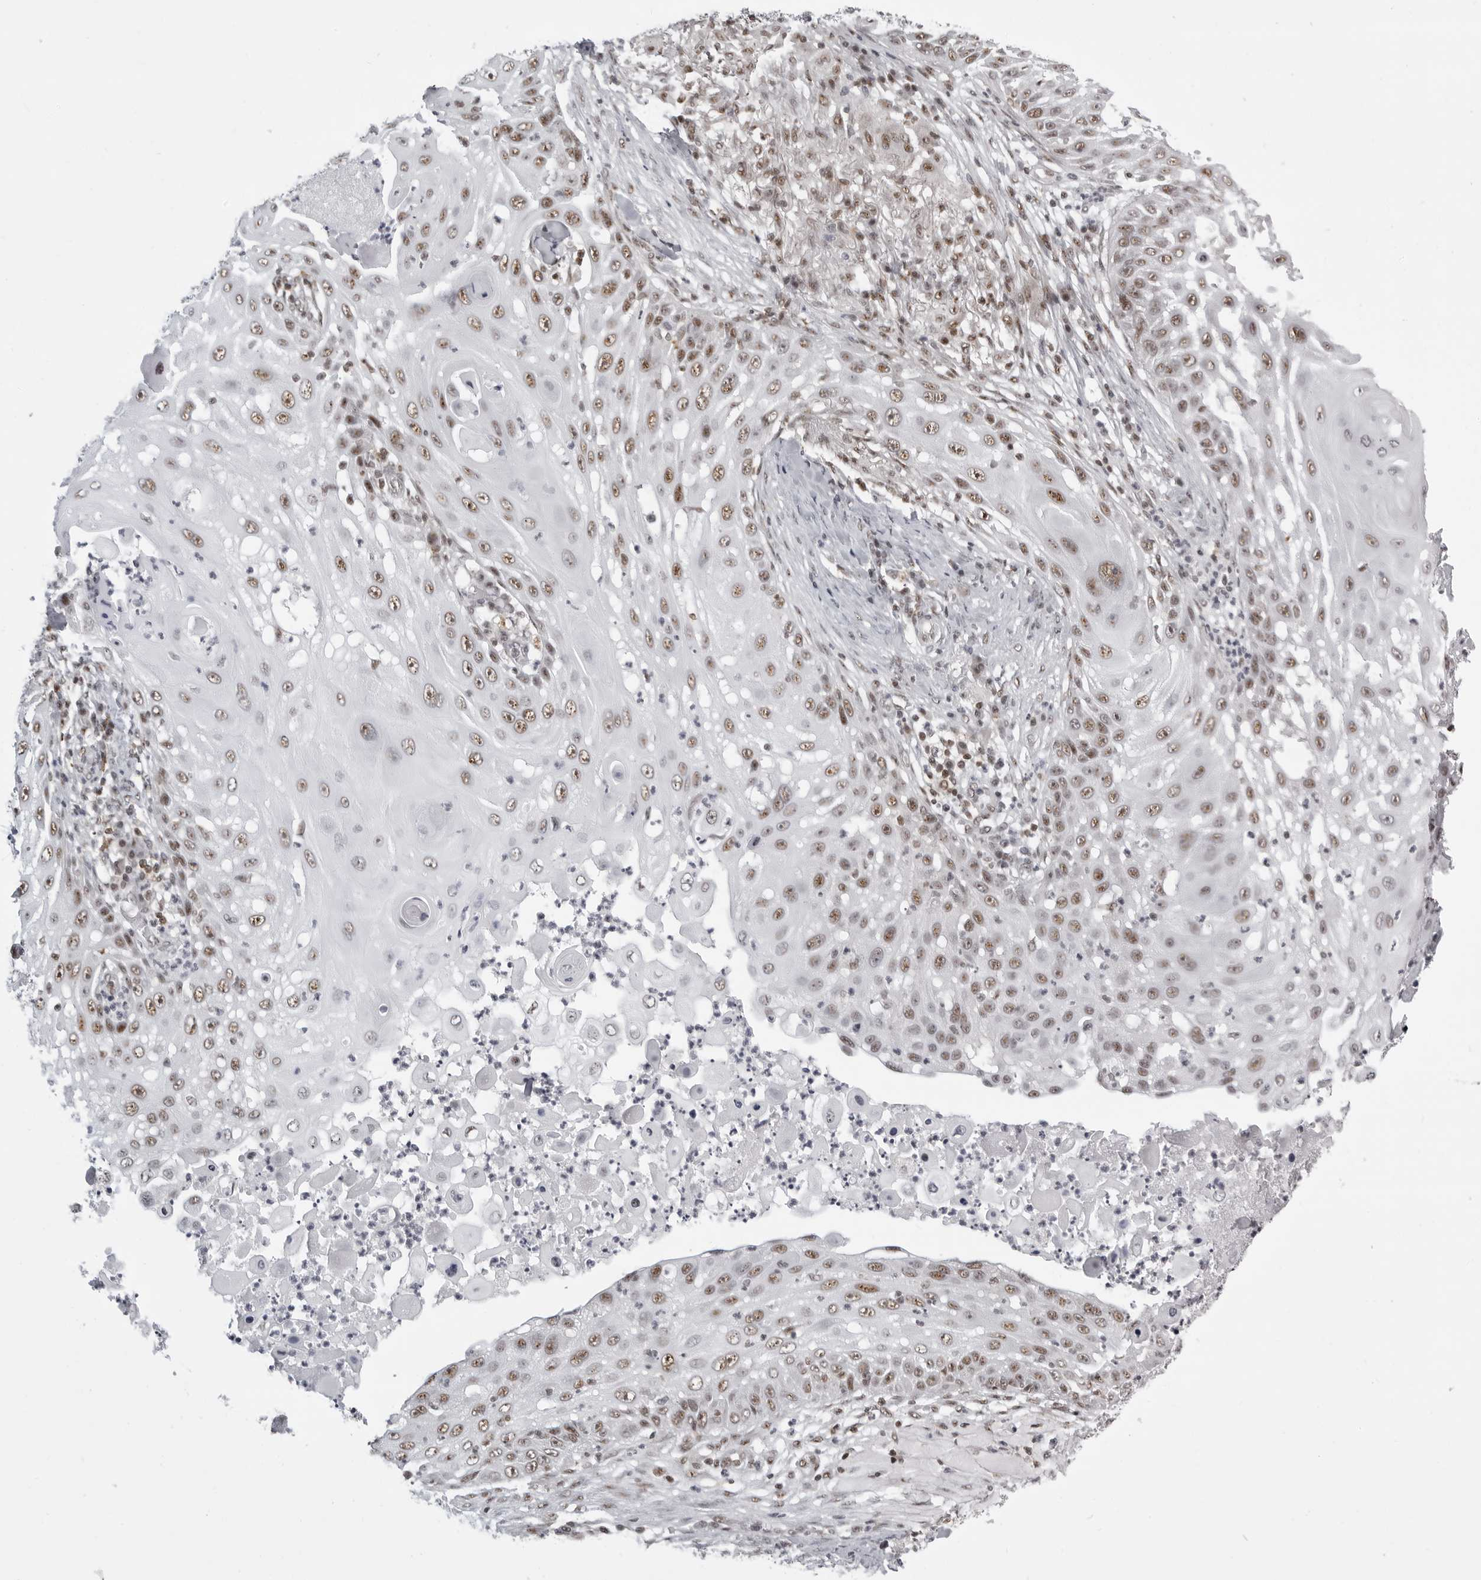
{"staining": {"intensity": "moderate", "quantity": ">75%", "location": "nuclear"}, "tissue": "skin cancer", "cell_type": "Tumor cells", "image_type": "cancer", "snomed": [{"axis": "morphology", "description": "Squamous cell carcinoma, NOS"}, {"axis": "topography", "description": "Skin"}], "caption": "DAB (3,3'-diaminobenzidine) immunohistochemical staining of human skin cancer (squamous cell carcinoma) reveals moderate nuclear protein positivity in about >75% of tumor cells. (Brightfield microscopy of DAB IHC at high magnification).", "gene": "WRAP53", "patient": {"sex": "female", "age": 44}}